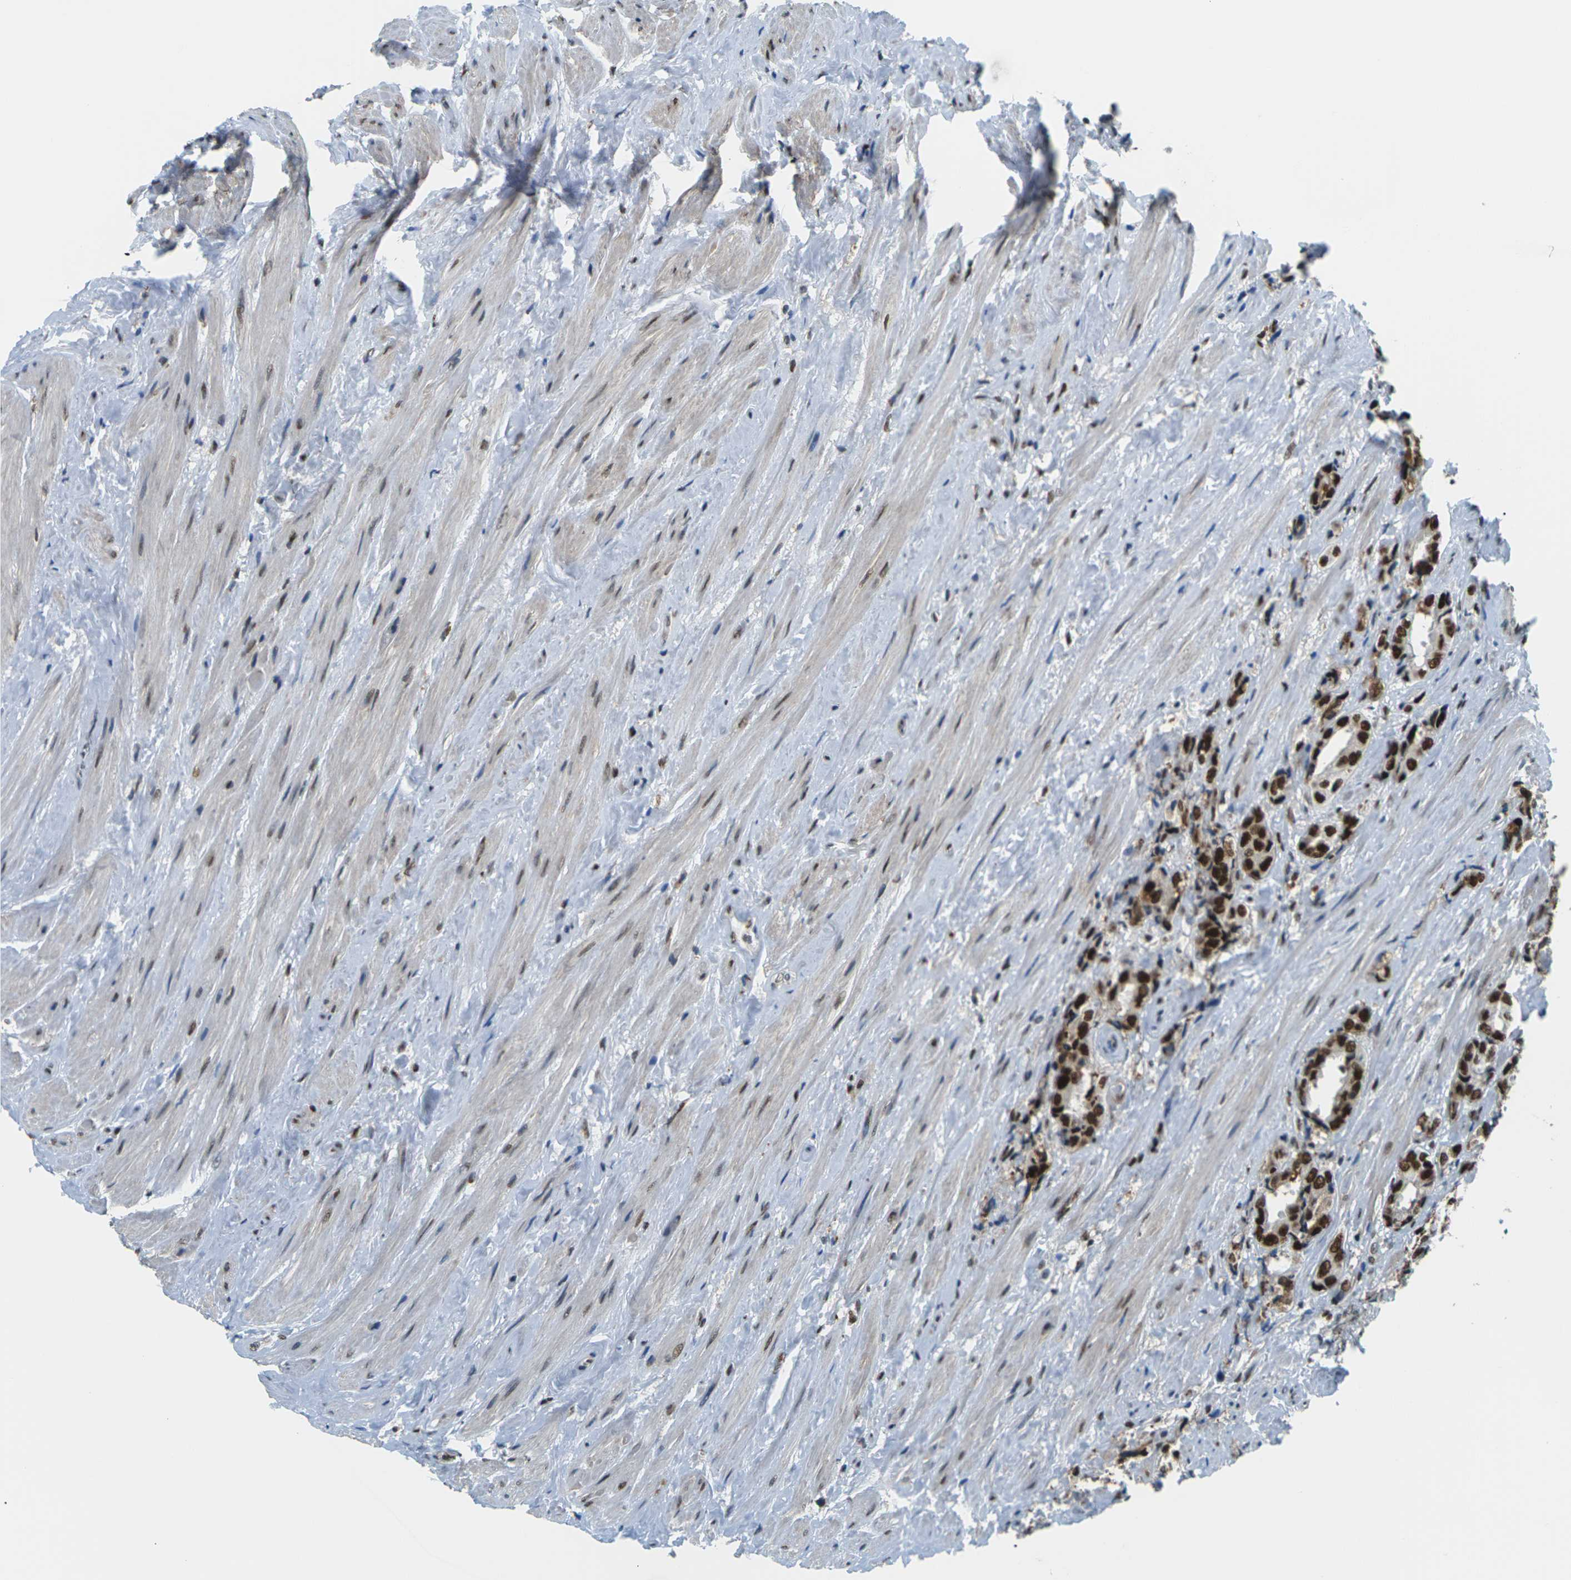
{"staining": {"intensity": "strong", "quantity": ">75%", "location": "nuclear"}, "tissue": "prostate cancer", "cell_type": "Tumor cells", "image_type": "cancer", "snomed": [{"axis": "morphology", "description": "Adenocarcinoma, High grade"}, {"axis": "topography", "description": "Prostate"}], "caption": "Prostate high-grade adenocarcinoma stained with DAB (3,3'-diaminobenzidine) immunohistochemistry (IHC) reveals high levels of strong nuclear staining in about >75% of tumor cells.", "gene": "PSME3", "patient": {"sex": "male", "age": 61}}